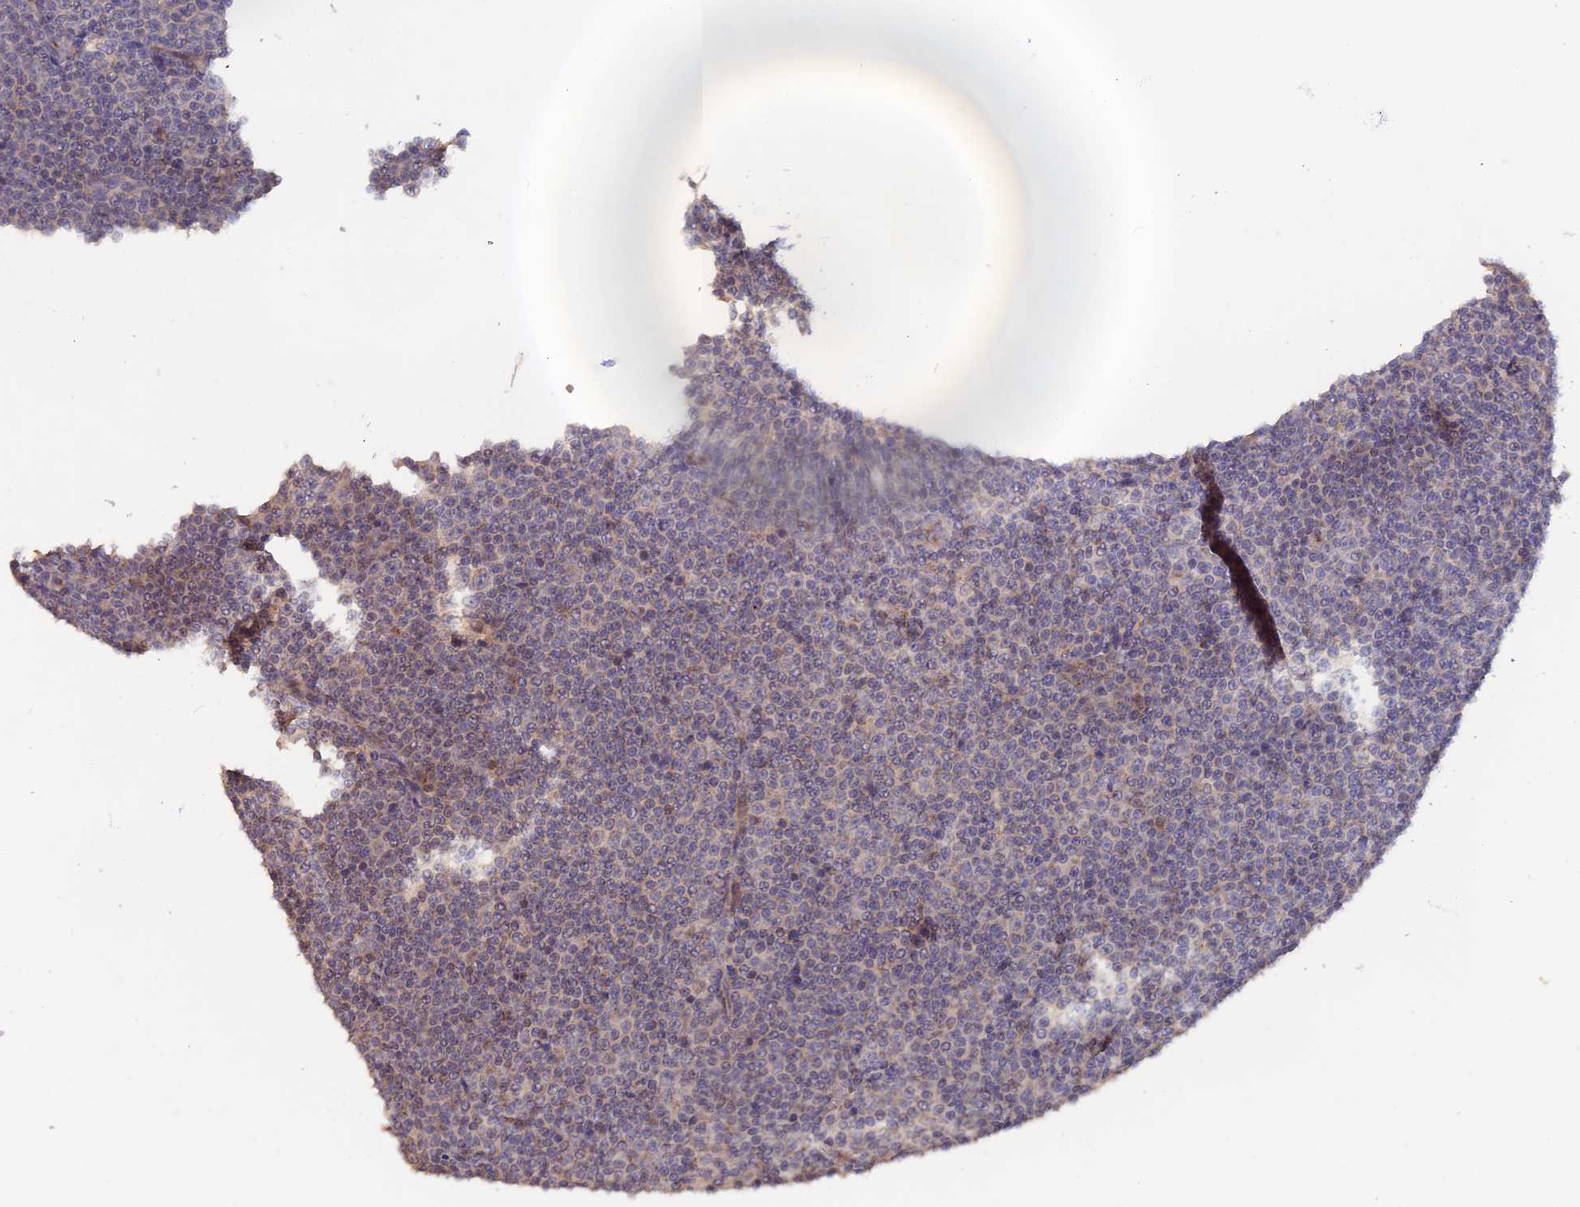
{"staining": {"intensity": "weak", "quantity": "<25%", "location": "cytoplasmic/membranous"}, "tissue": "lymphoma", "cell_type": "Tumor cells", "image_type": "cancer", "snomed": [{"axis": "morphology", "description": "Malignant lymphoma, non-Hodgkin's type, Low grade"}, {"axis": "topography", "description": "Lymph node"}], "caption": "High power microscopy micrograph of an immunohistochemistry (IHC) image of low-grade malignant lymphoma, non-Hodgkin's type, revealing no significant positivity in tumor cells.", "gene": "TANGO6", "patient": {"sex": "female", "age": 67}}